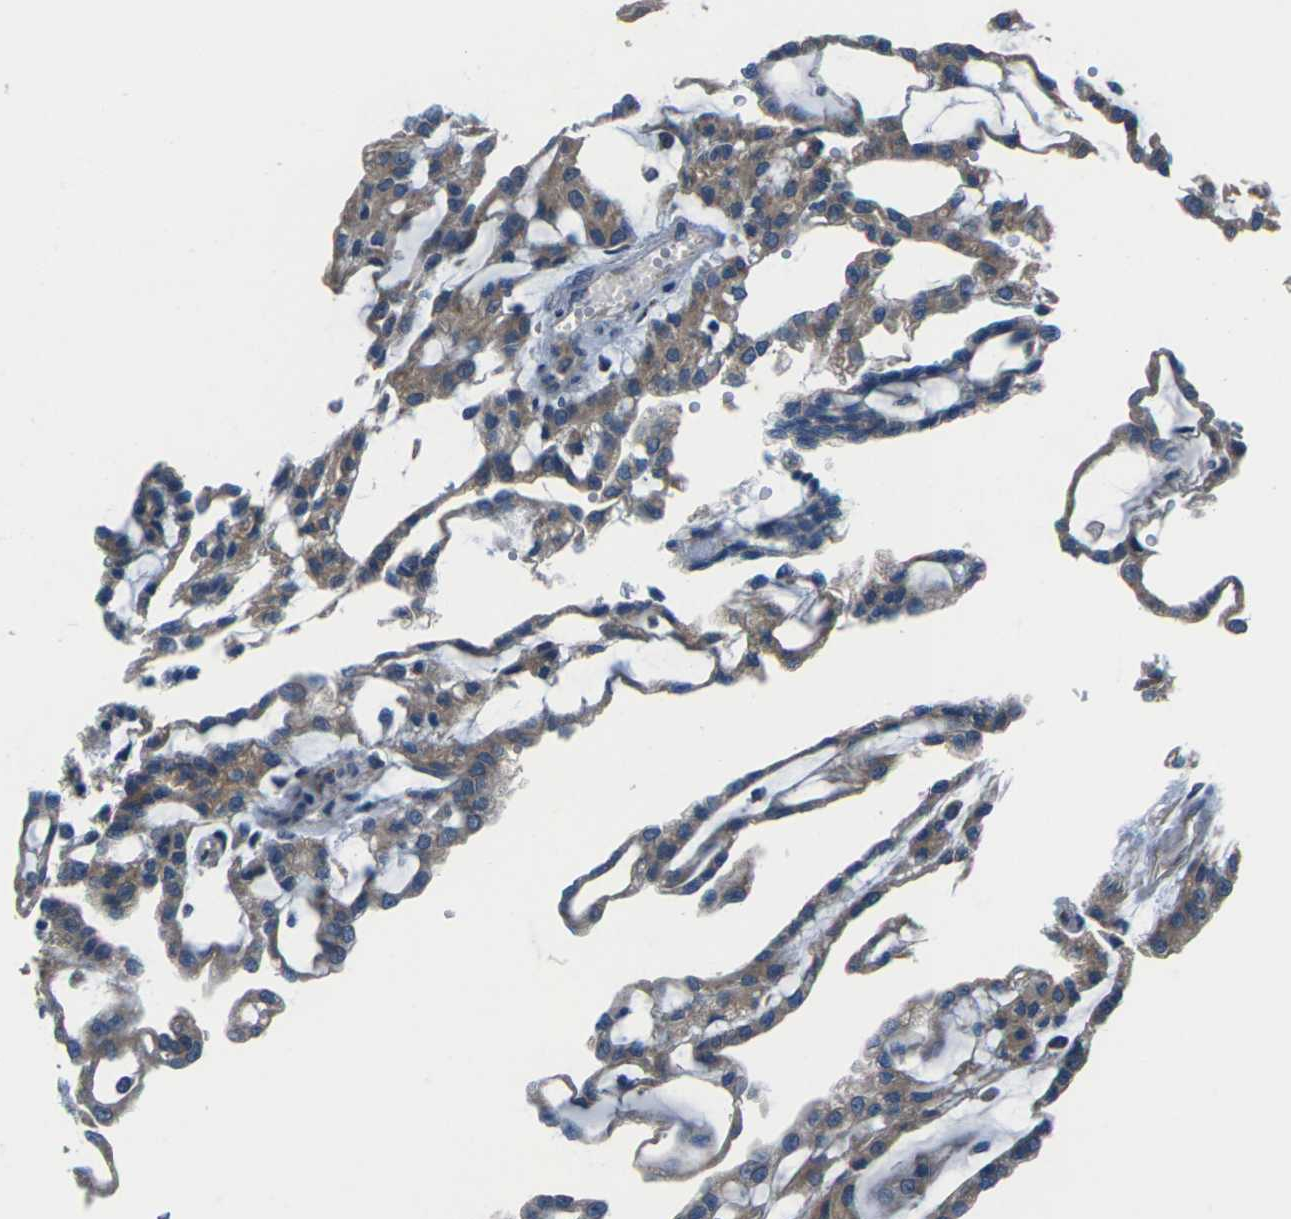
{"staining": {"intensity": "moderate", "quantity": ">75%", "location": "cytoplasmic/membranous"}, "tissue": "renal cancer", "cell_type": "Tumor cells", "image_type": "cancer", "snomed": [{"axis": "morphology", "description": "Adenocarcinoma, NOS"}, {"axis": "topography", "description": "Kidney"}], "caption": "Renal cancer was stained to show a protein in brown. There is medium levels of moderate cytoplasmic/membranous staining in approximately >75% of tumor cells.", "gene": "GABRP", "patient": {"sex": "male", "age": 63}}